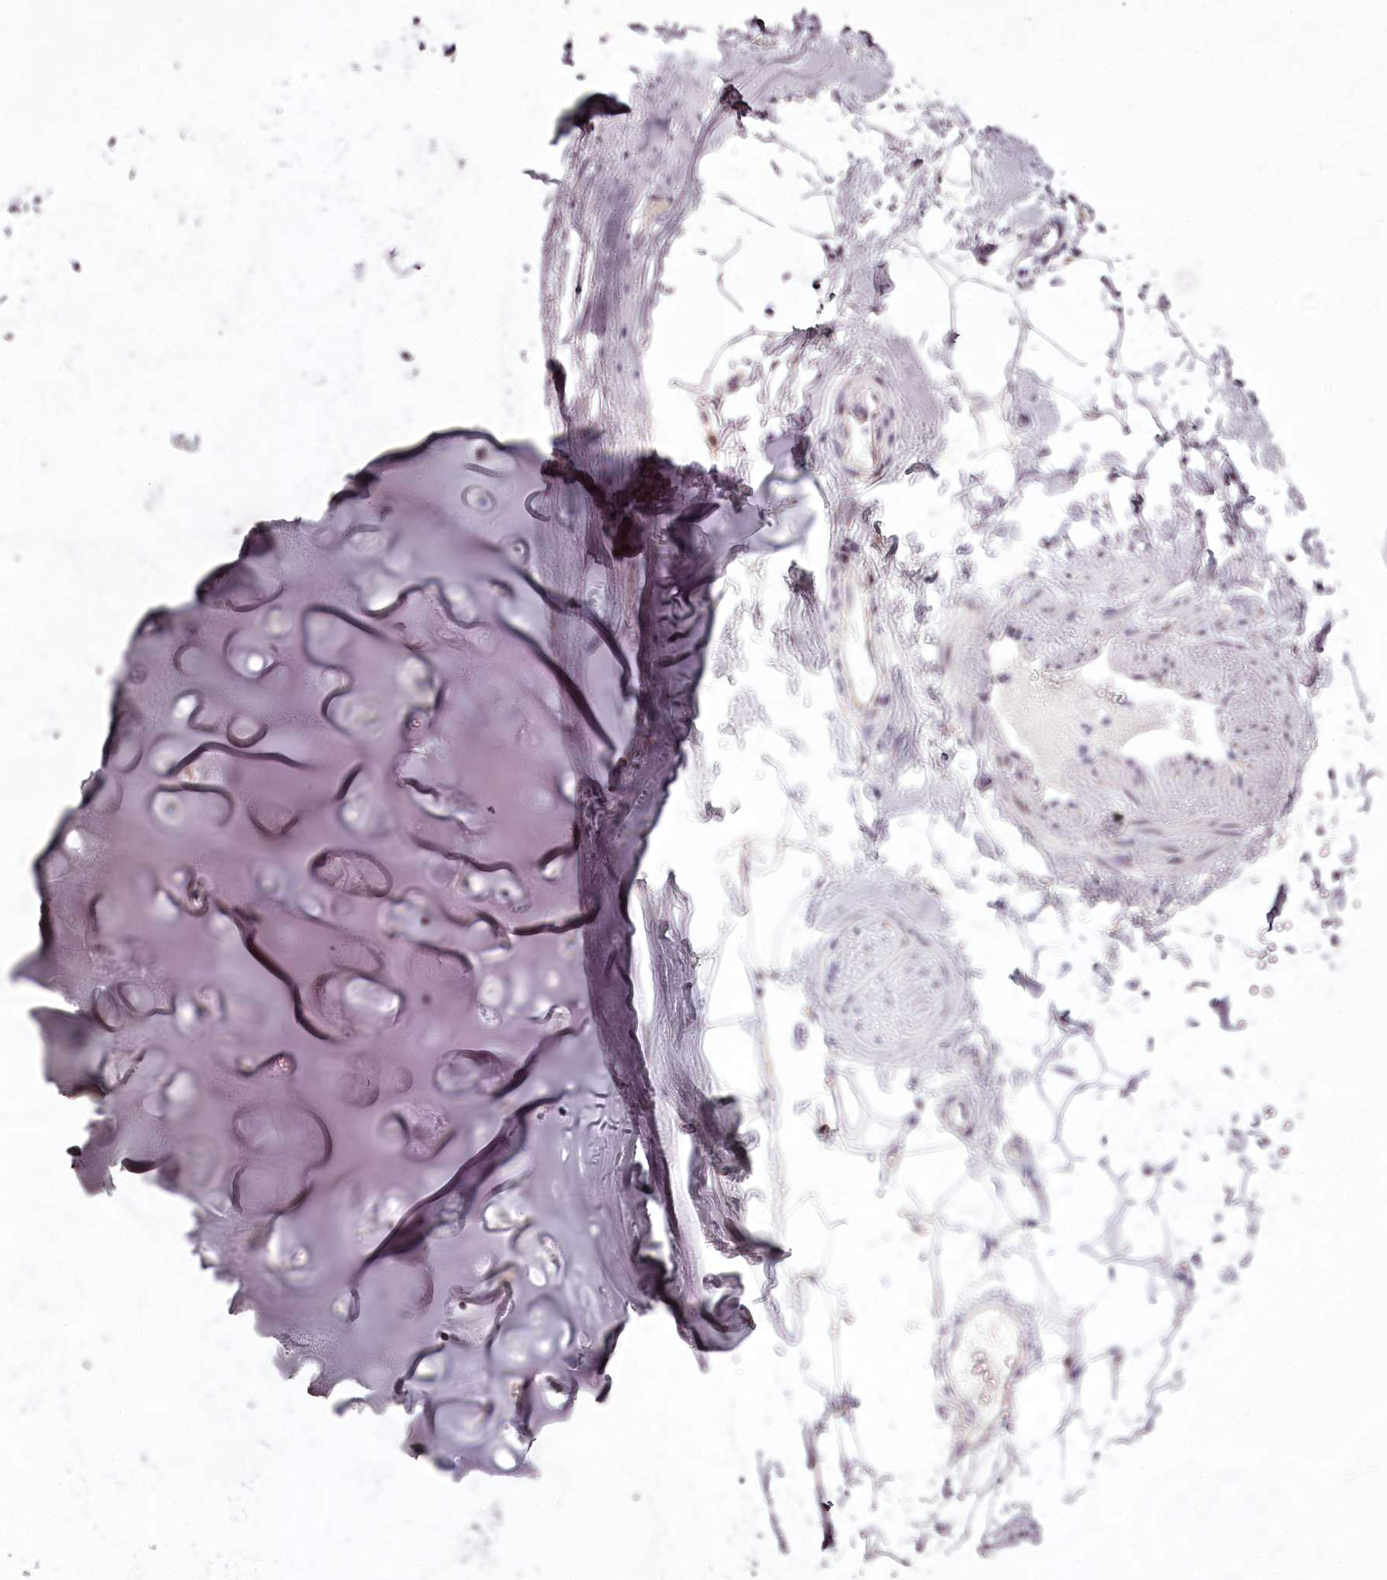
{"staining": {"intensity": "negative", "quantity": "none", "location": "none"}, "tissue": "adipose tissue", "cell_type": "Adipocytes", "image_type": "normal", "snomed": [{"axis": "morphology", "description": "Normal tissue, NOS"}, {"axis": "topography", "description": "Cartilage tissue"}, {"axis": "topography", "description": "Bronchus"}], "caption": "Immunohistochemistry (IHC) photomicrograph of unremarkable adipose tissue: human adipose tissue stained with DAB exhibits no significant protein positivity in adipocytes. The staining is performed using DAB brown chromogen with nuclei counter-stained in using hematoxylin.", "gene": "C1orf56", "patient": {"sex": "female", "age": 73}}